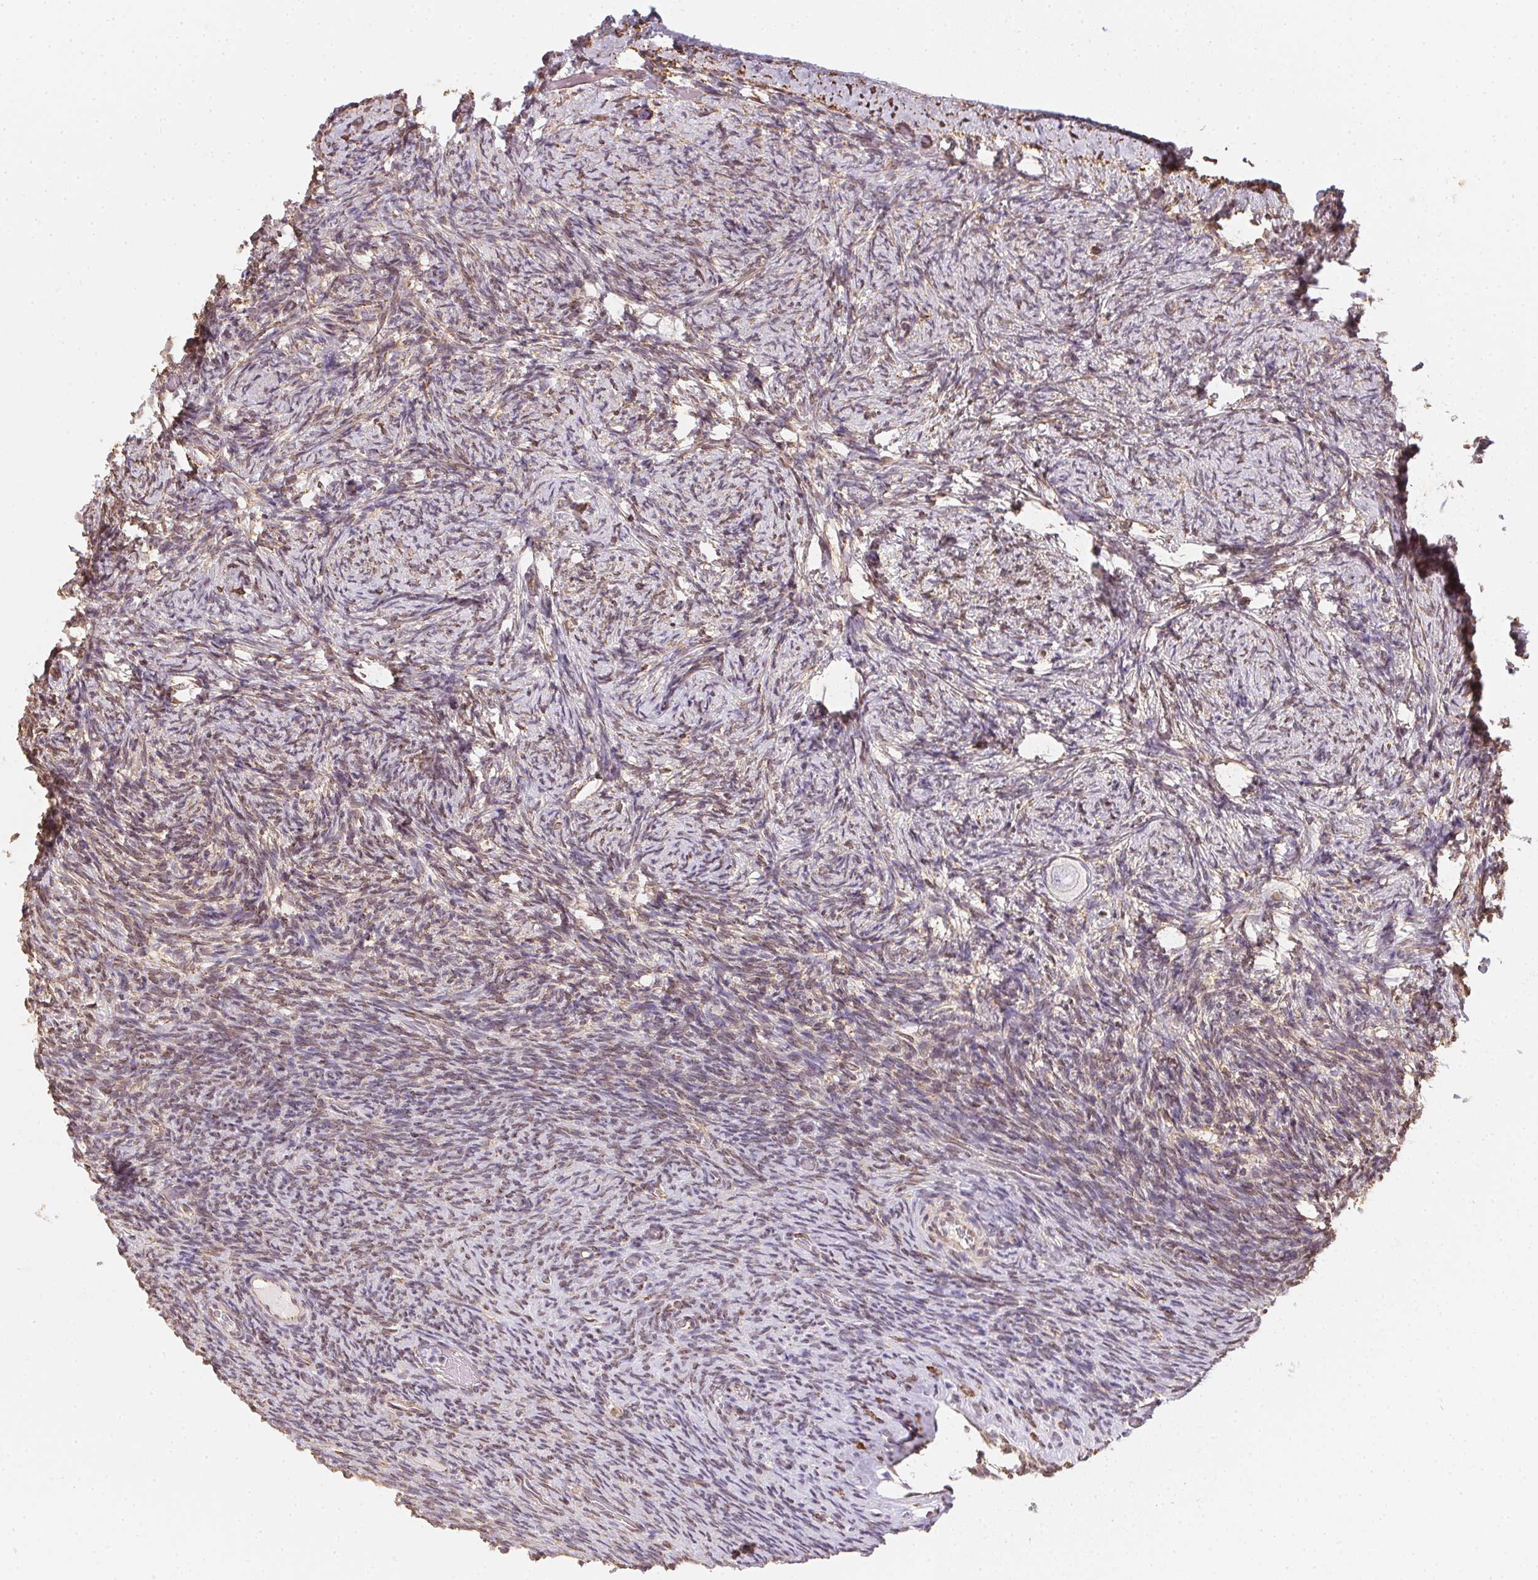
{"staining": {"intensity": "negative", "quantity": "none", "location": "none"}, "tissue": "ovary", "cell_type": "Follicle cells", "image_type": "normal", "snomed": [{"axis": "morphology", "description": "Normal tissue, NOS"}, {"axis": "topography", "description": "Ovary"}], "caption": "DAB (3,3'-diaminobenzidine) immunohistochemical staining of normal human ovary reveals no significant staining in follicle cells.", "gene": "RSBN1", "patient": {"sex": "female", "age": 34}}